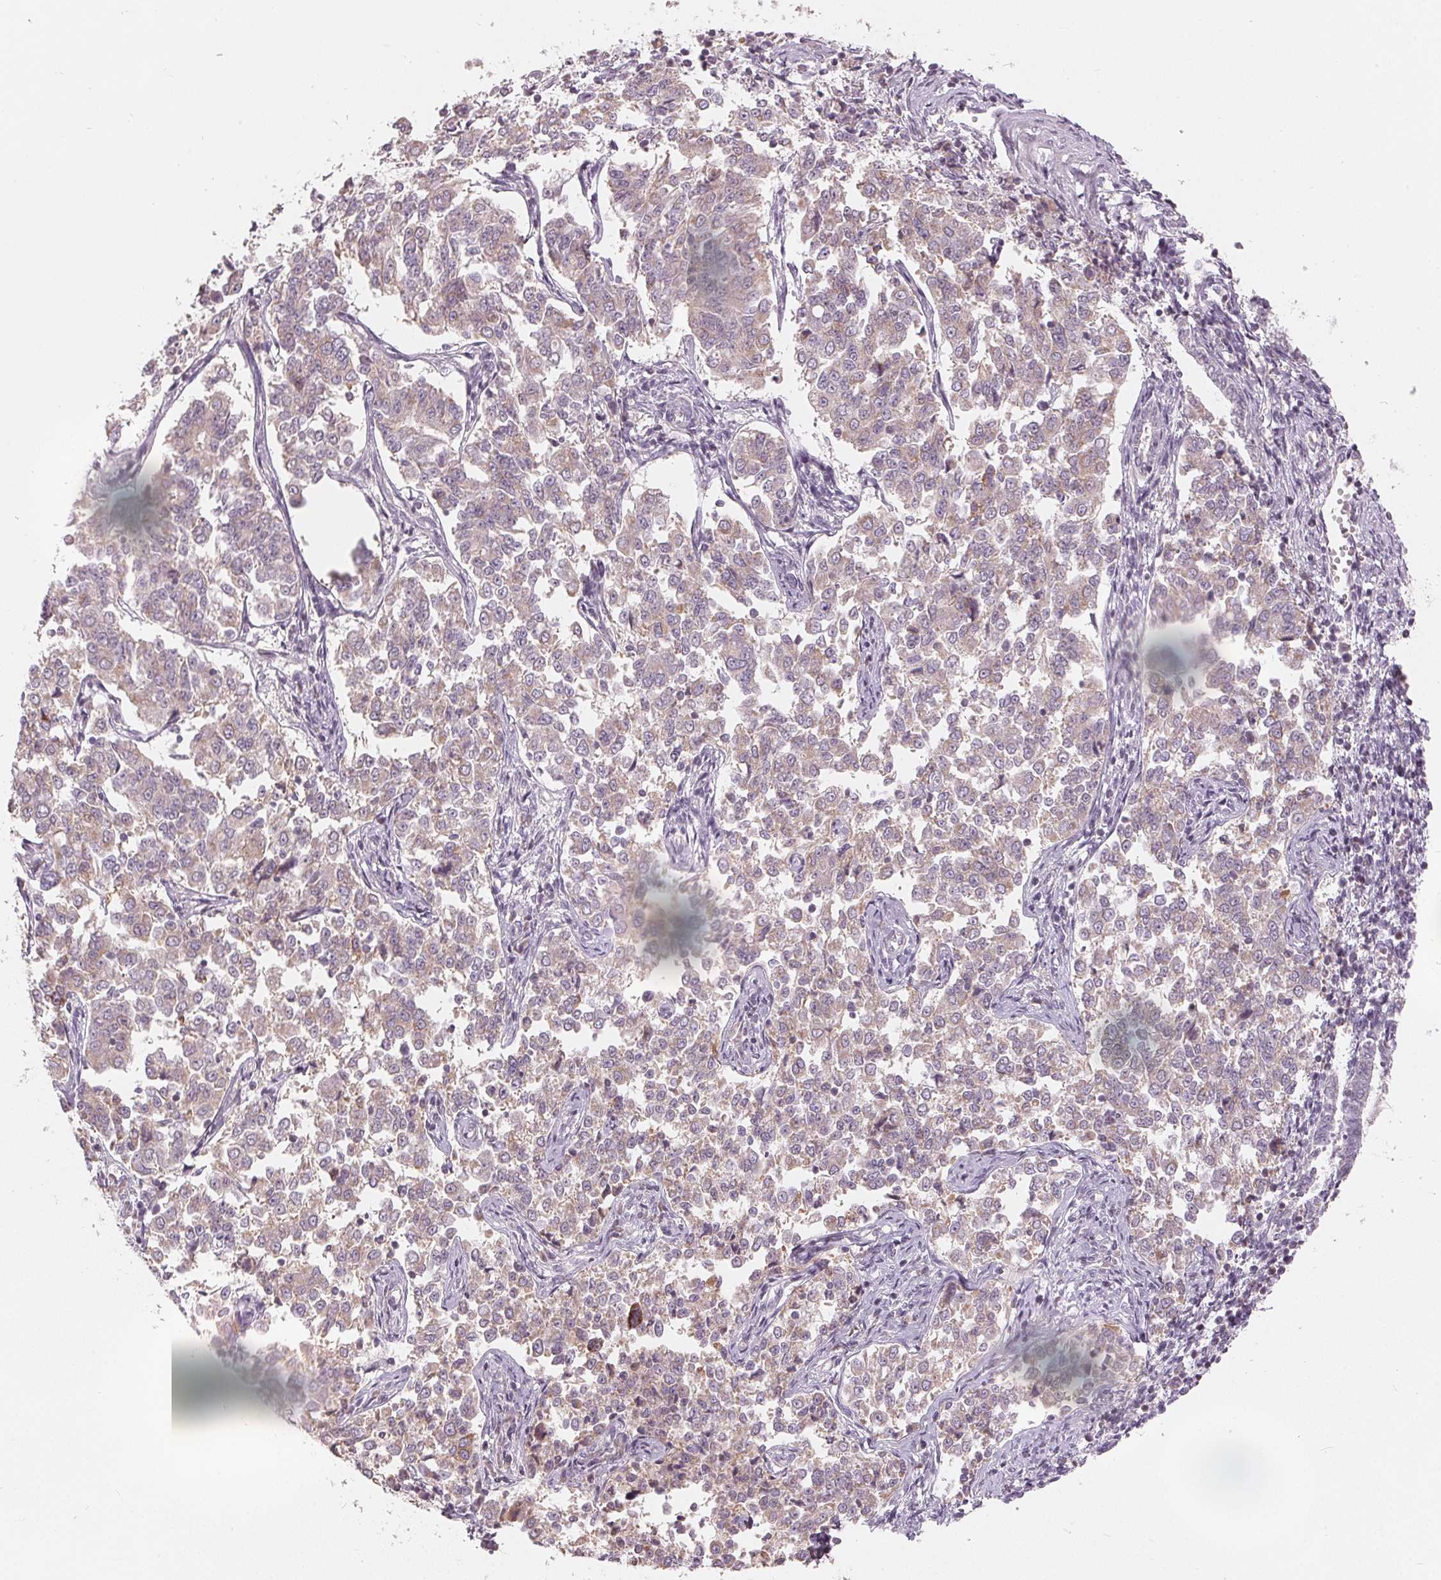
{"staining": {"intensity": "moderate", "quantity": "<25%", "location": "cytoplasmic/membranous"}, "tissue": "endometrial cancer", "cell_type": "Tumor cells", "image_type": "cancer", "snomed": [{"axis": "morphology", "description": "Adenocarcinoma, NOS"}, {"axis": "topography", "description": "Endometrium"}], "caption": "Adenocarcinoma (endometrial) stained with a protein marker reveals moderate staining in tumor cells.", "gene": "TRIM60", "patient": {"sex": "female", "age": 43}}